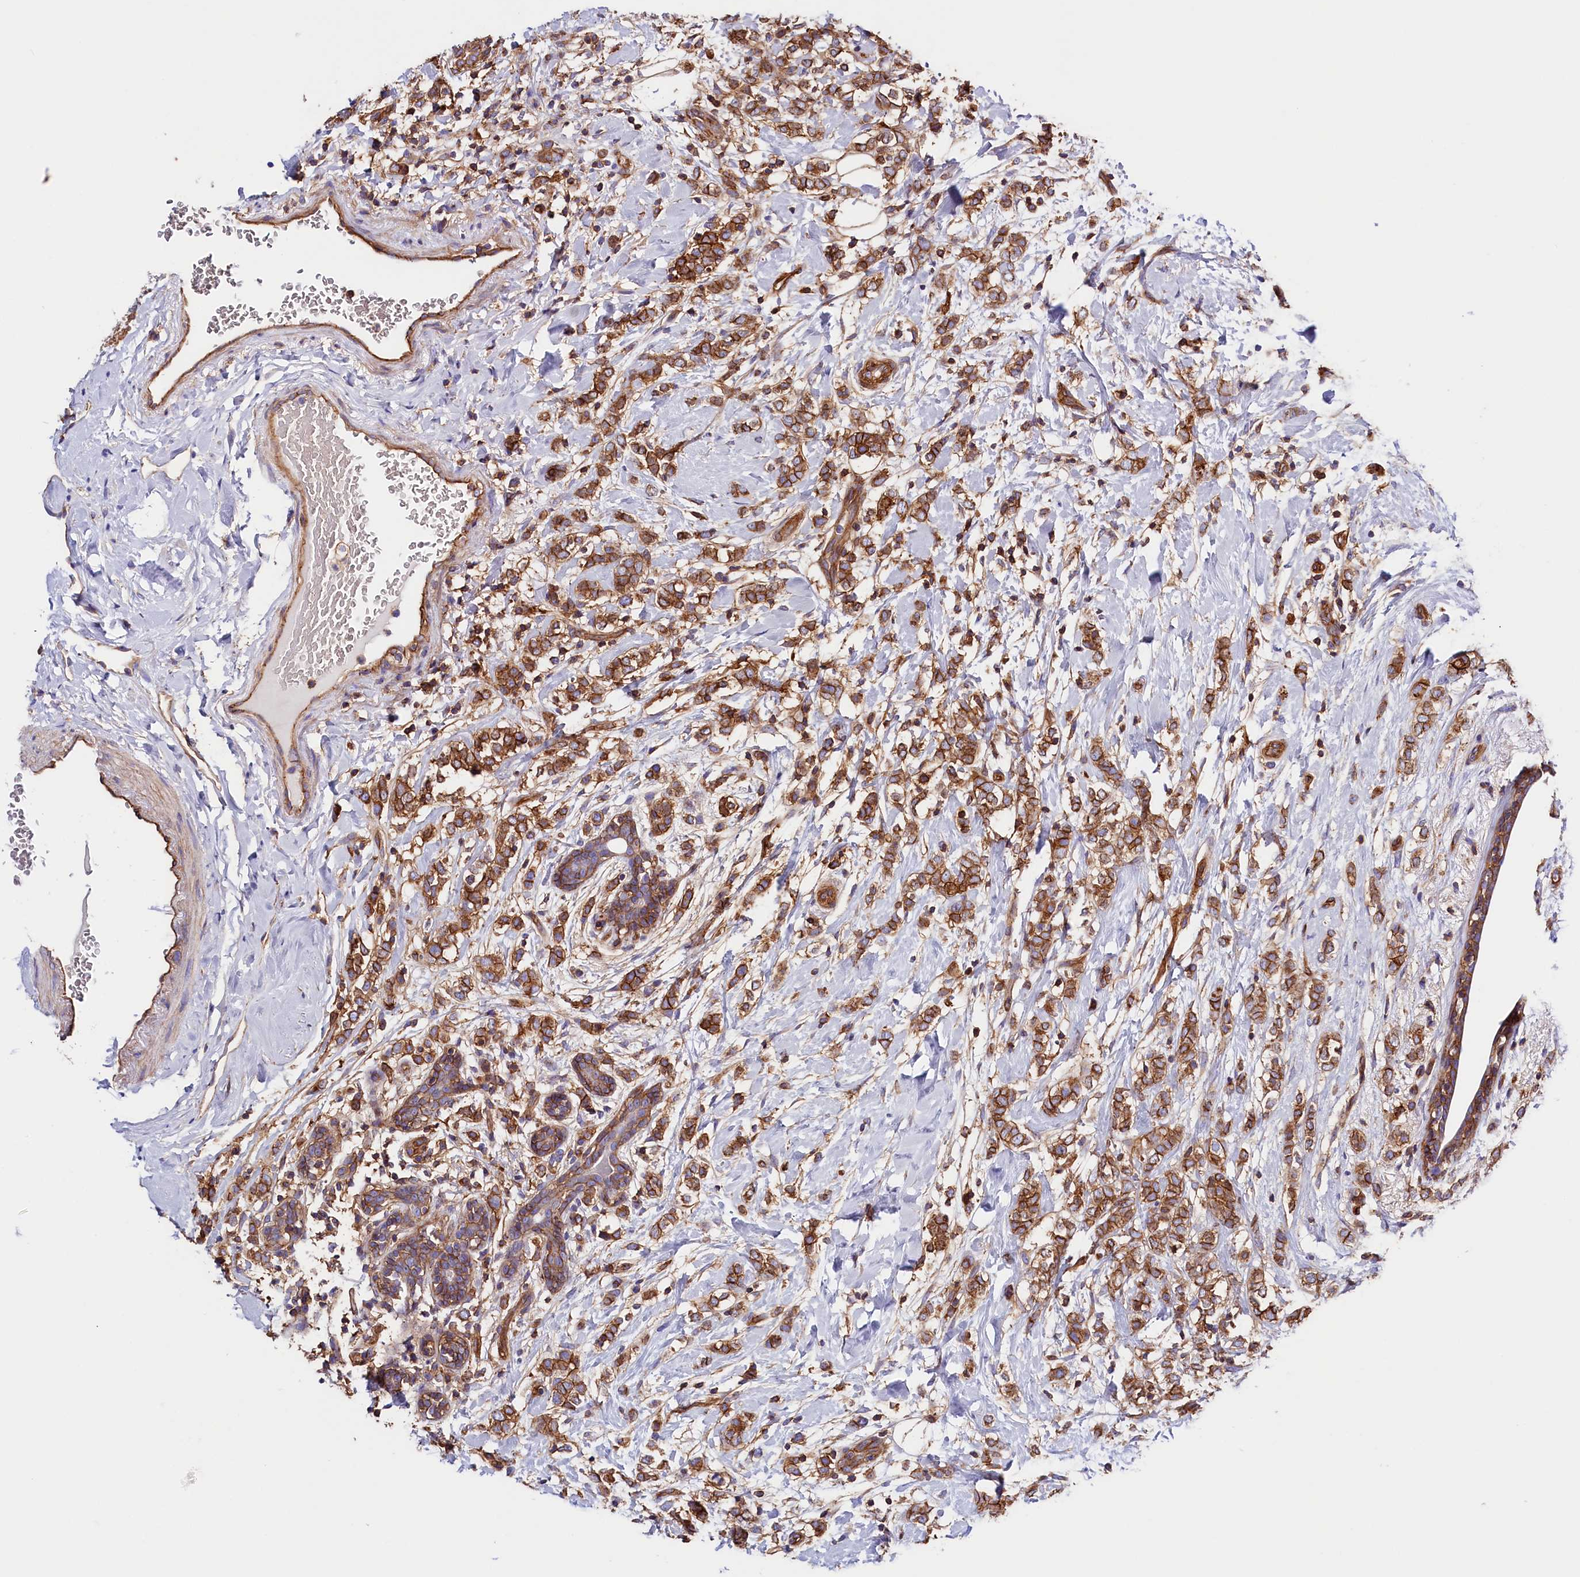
{"staining": {"intensity": "strong", "quantity": ">75%", "location": "cytoplasmic/membranous"}, "tissue": "breast cancer", "cell_type": "Tumor cells", "image_type": "cancer", "snomed": [{"axis": "morphology", "description": "Normal tissue, NOS"}, {"axis": "morphology", "description": "Lobular carcinoma"}, {"axis": "topography", "description": "Breast"}], "caption": "Immunohistochemistry staining of breast cancer (lobular carcinoma), which displays high levels of strong cytoplasmic/membranous staining in about >75% of tumor cells indicating strong cytoplasmic/membranous protein positivity. The staining was performed using DAB (brown) for protein detection and nuclei were counterstained in hematoxylin (blue).", "gene": "ATP2B4", "patient": {"sex": "female", "age": 47}}